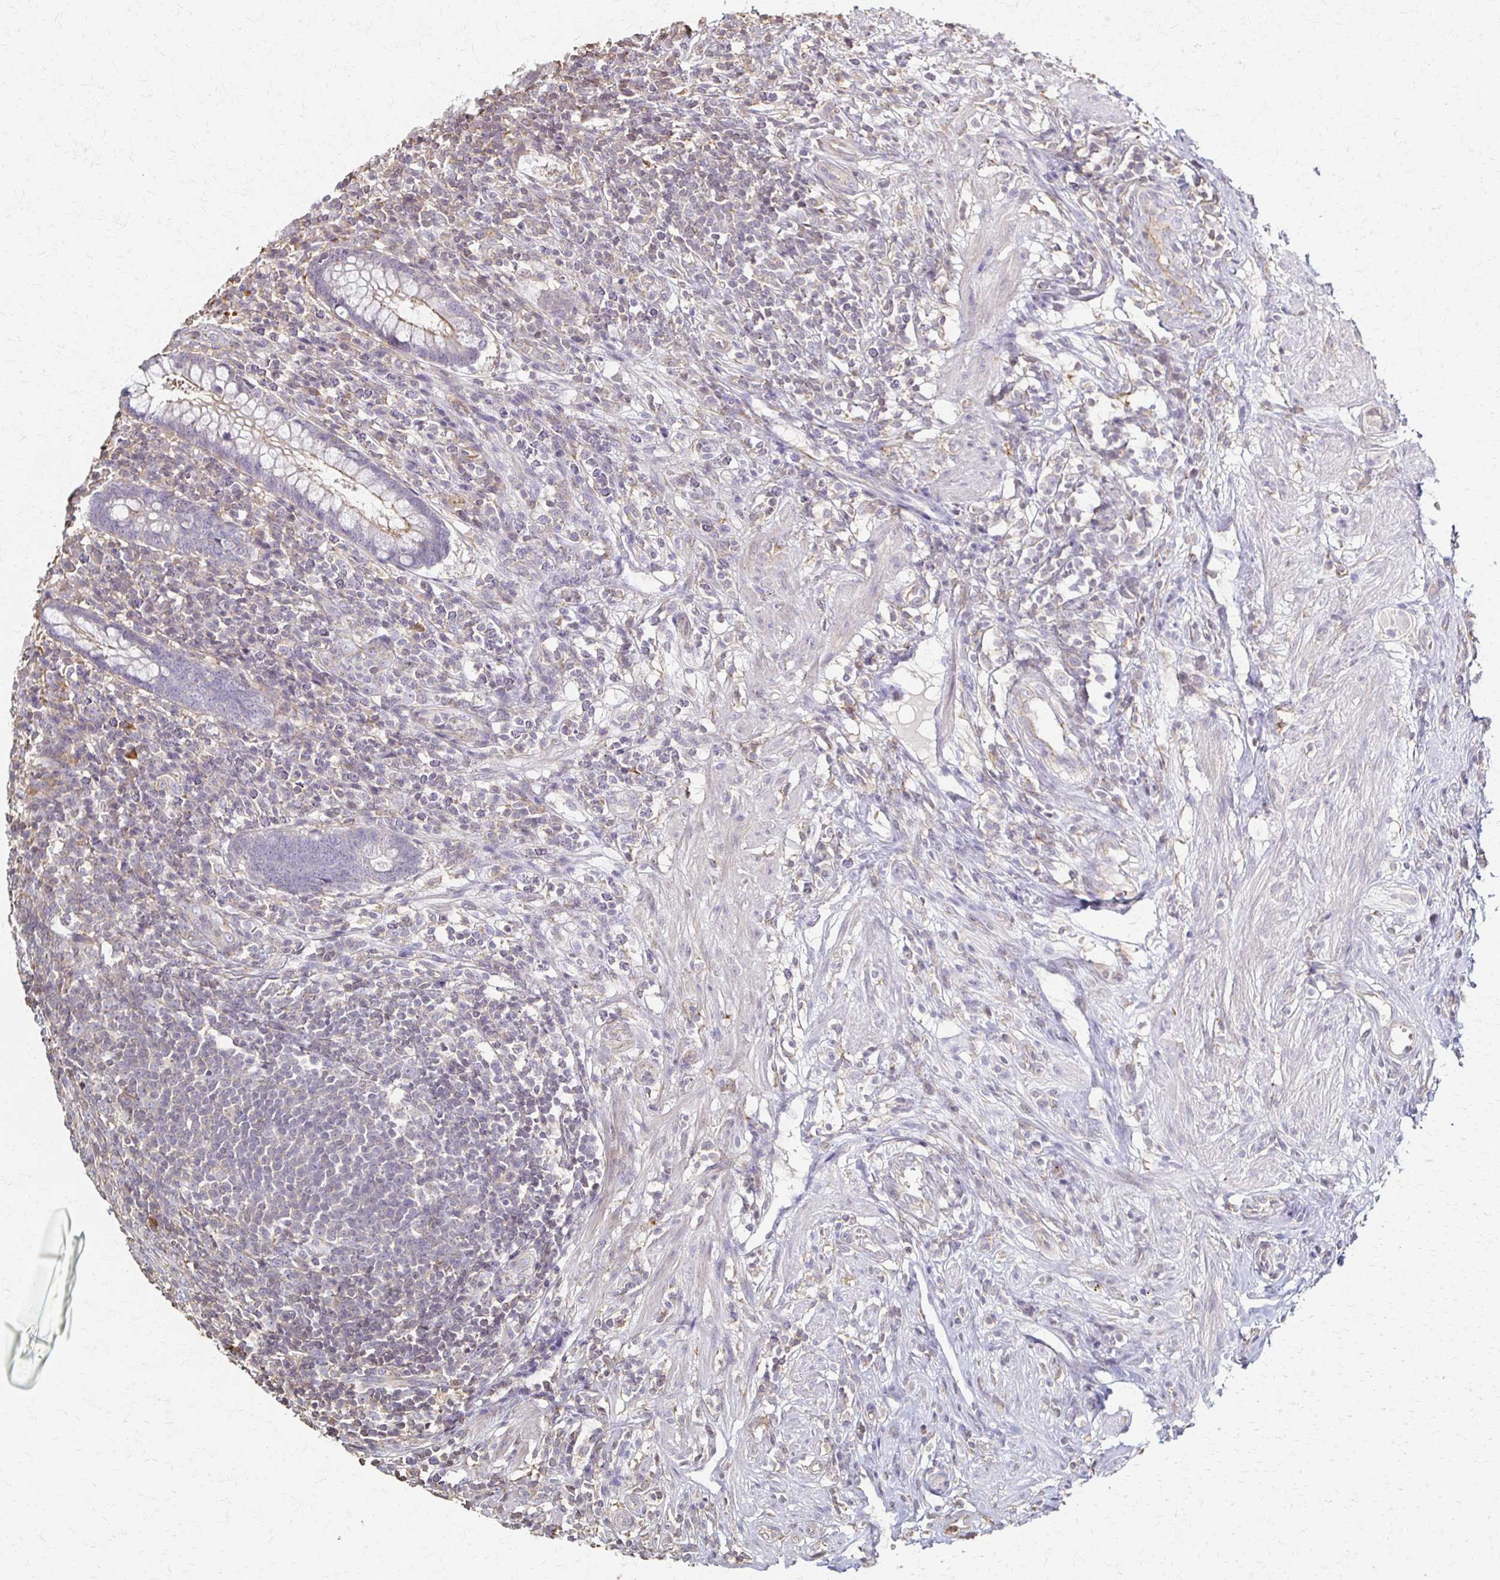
{"staining": {"intensity": "weak", "quantity": "<25%", "location": "cytoplasmic/membranous"}, "tissue": "appendix", "cell_type": "Glandular cells", "image_type": "normal", "snomed": [{"axis": "morphology", "description": "Normal tissue, NOS"}, {"axis": "topography", "description": "Appendix"}], "caption": "There is no significant positivity in glandular cells of appendix. Brightfield microscopy of immunohistochemistry (IHC) stained with DAB (brown) and hematoxylin (blue), captured at high magnification.", "gene": "C1QTNF7", "patient": {"sex": "female", "age": 56}}